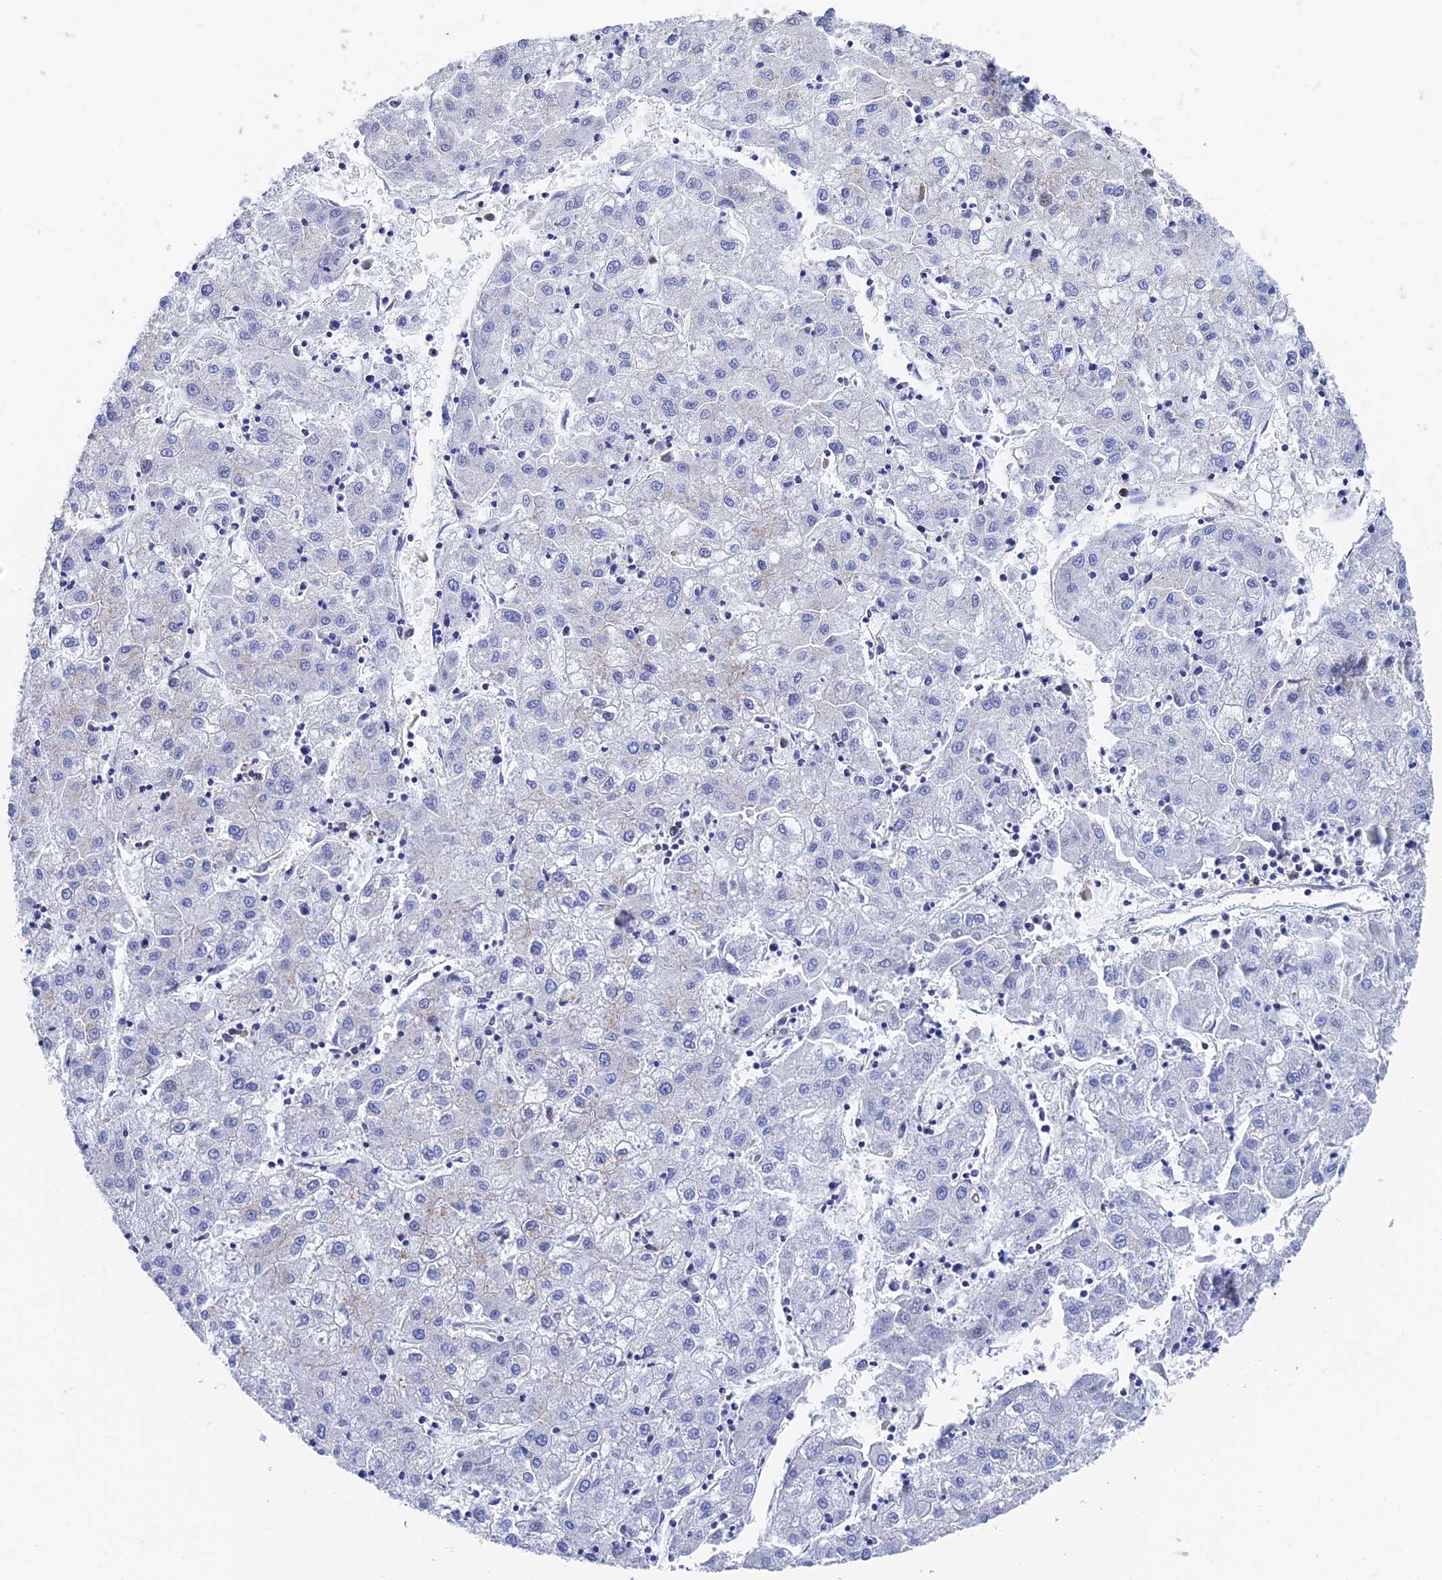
{"staining": {"intensity": "negative", "quantity": "none", "location": "none"}, "tissue": "liver cancer", "cell_type": "Tumor cells", "image_type": "cancer", "snomed": [{"axis": "morphology", "description": "Carcinoma, Hepatocellular, NOS"}, {"axis": "topography", "description": "Liver"}], "caption": "This is an IHC micrograph of human liver hepatocellular carcinoma. There is no positivity in tumor cells.", "gene": "SPNS1", "patient": {"sex": "male", "age": 72}}